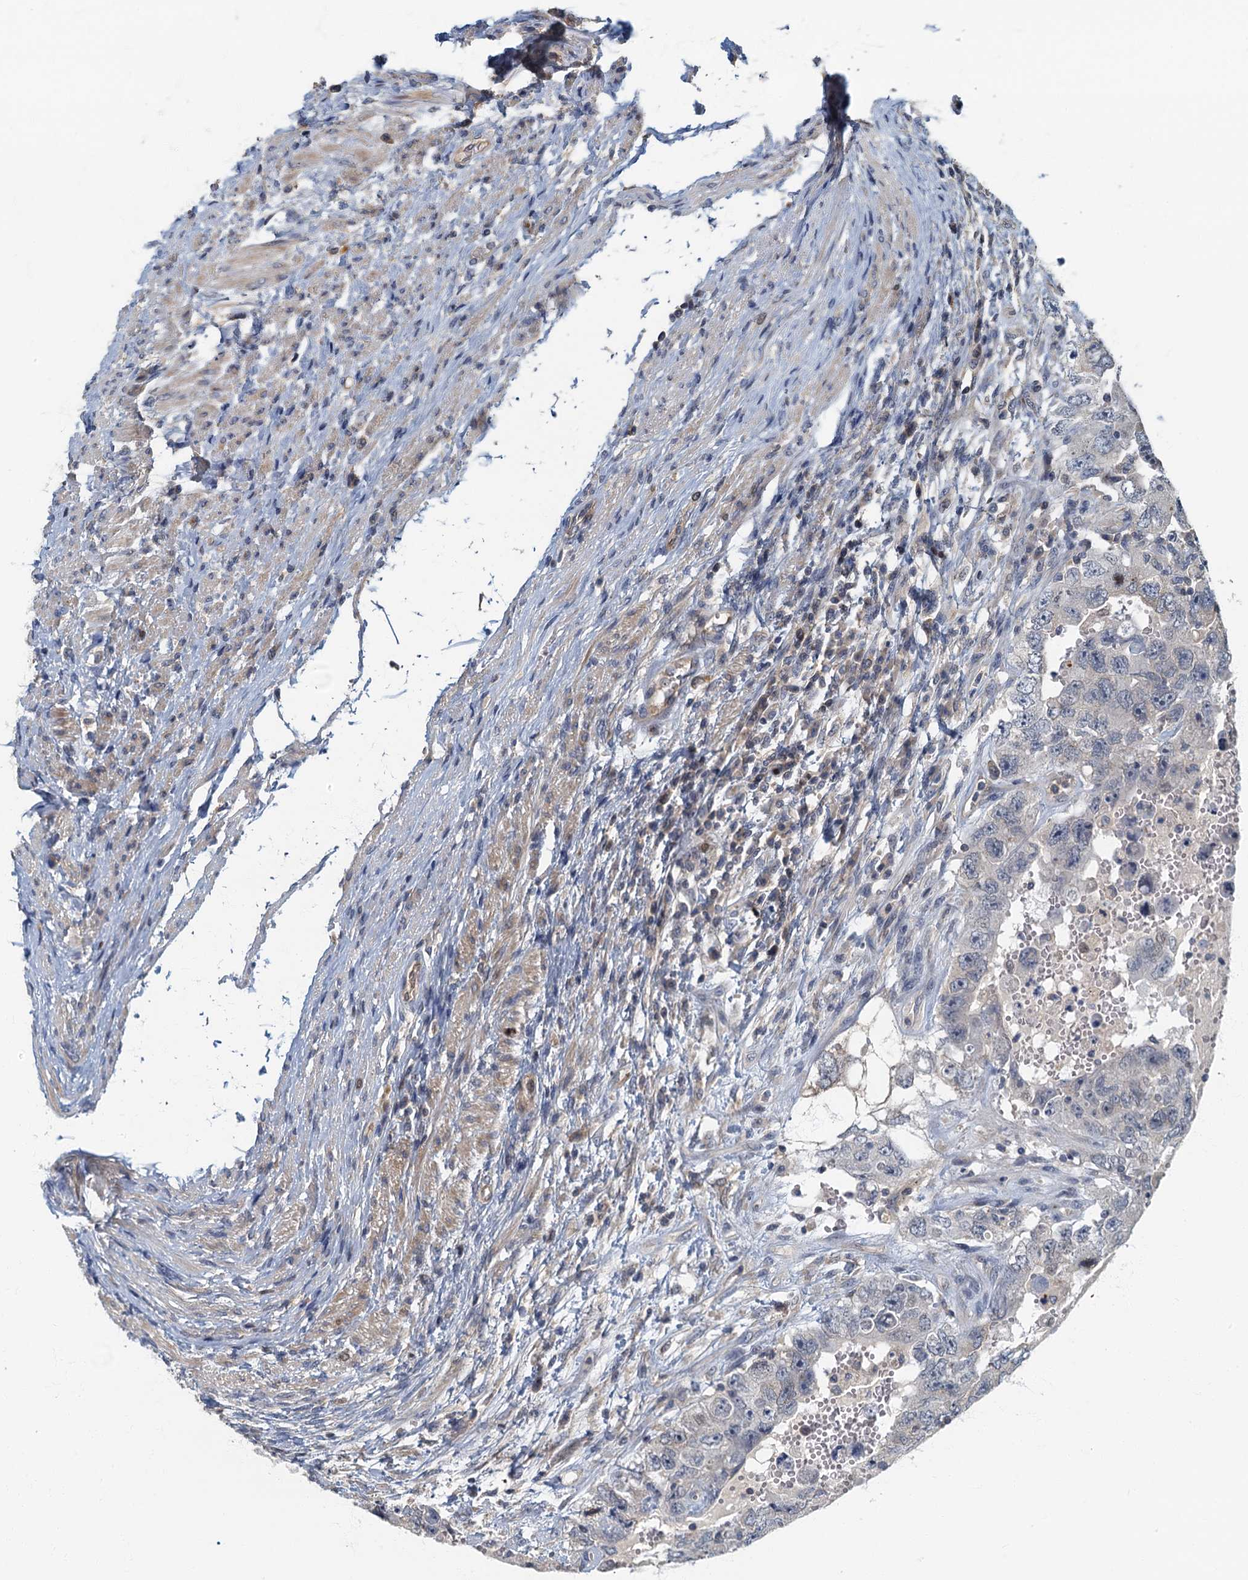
{"staining": {"intensity": "negative", "quantity": "none", "location": "none"}, "tissue": "testis cancer", "cell_type": "Tumor cells", "image_type": "cancer", "snomed": [{"axis": "morphology", "description": "Carcinoma, Embryonal, NOS"}, {"axis": "topography", "description": "Testis"}], "caption": "Protein analysis of testis embryonal carcinoma displays no significant staining in tumor cells. (Brightfield microscopy of DAB (3,3'-diaminobenzidine) immunohistochemistry (IHC) at high magnification).", "gene": "CKAP2L", "patient": {"sex": "male", "age": 26}}